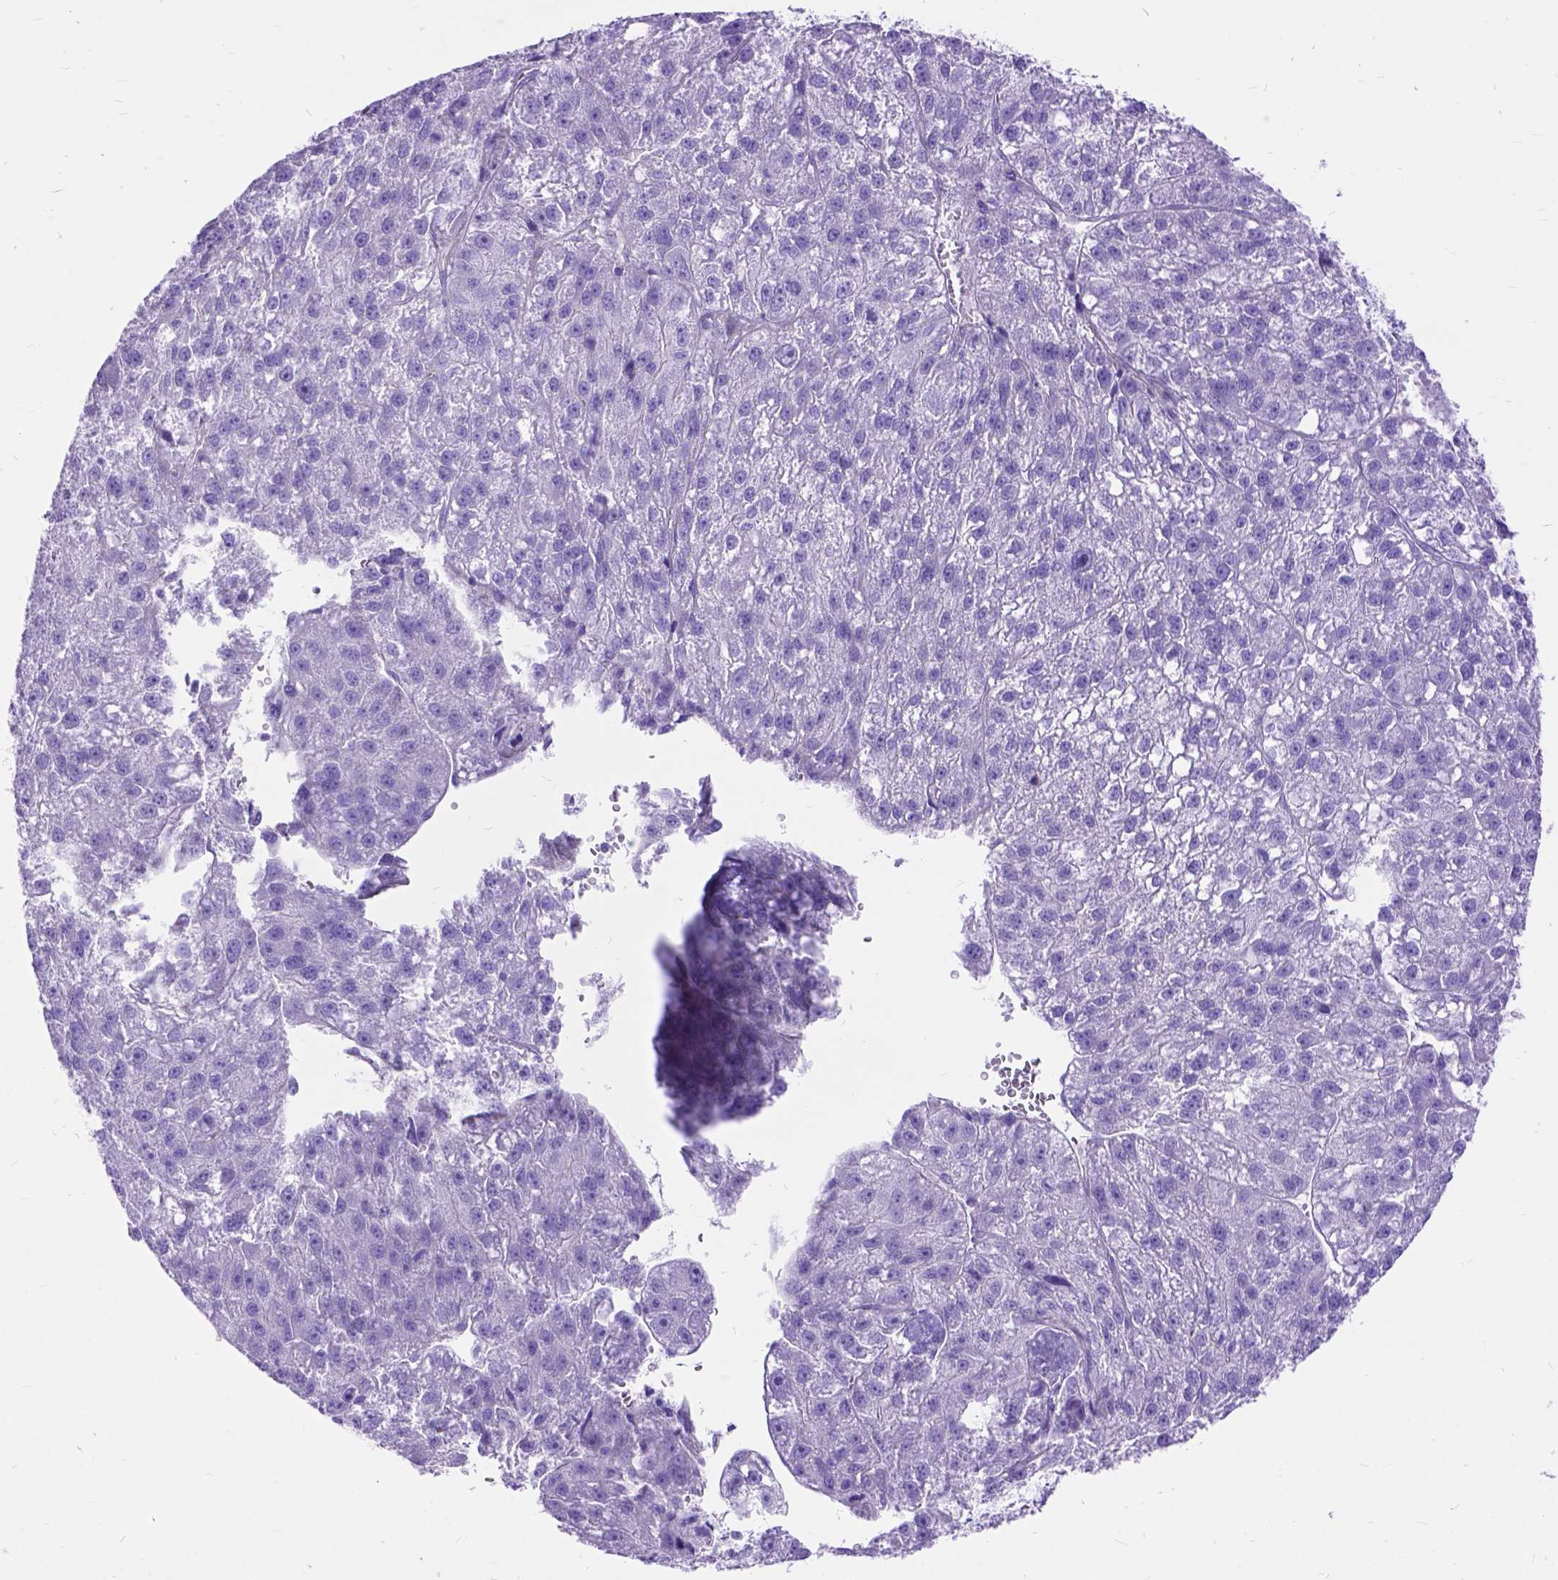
{"staining": {"intensity": "negative", "quantity": "none", "location": "none"}, "tissue": "liver cancer", "cell_type": "Tumor cells", "image_type": "cancer", "snomed": [{"axis": "morphology", "description": "Carcinoma, Hepatocellular, NOS"}, {"axis": "topography", "description": "Liver"}], "caption": "Human hepatocellular carcinoma (liver) stained for a protein using immunohistochemistry exhibits no positivity in tumor cells.", "gene": "ARL9", "patient": {"sex": "female", "age": 70}}